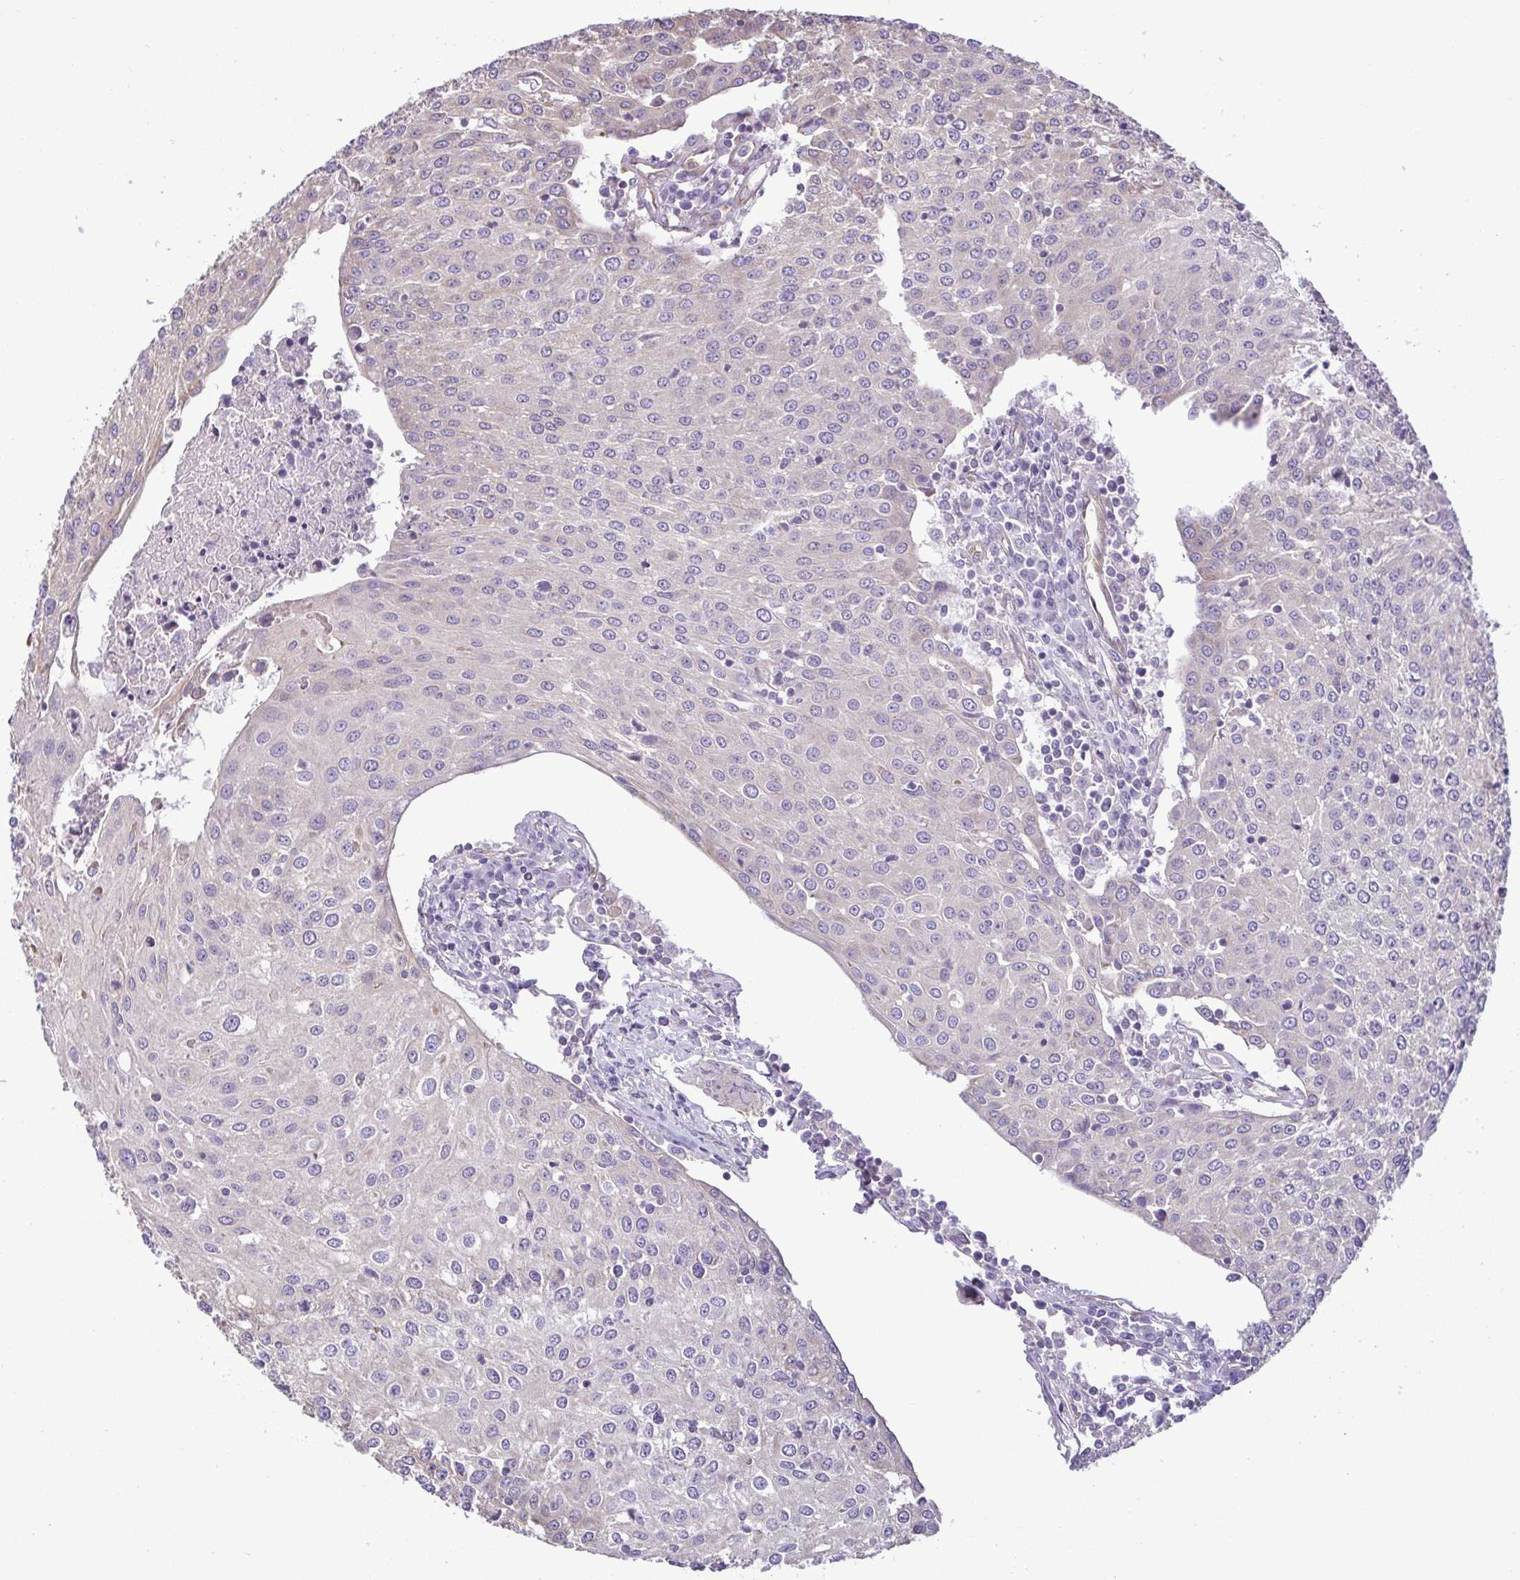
{"staining": {"intensity": "negative", "quantity": "none", "location": "none"}, "tissue": "urothelial cancer", "cell_type": "Tumor cells", "image_type": "cancer", "snomed": [{"axis": "morphology", "description": "Urothelial carcinoma, High grade"}, {"axis": "topography", "description": "Urinary bladder"}], "caption": "A photomicrograph of human urothelial cancer is negative for staining in tumor cells. (IHC, brightfield microscopy, high magnification).", "gene": "MYL10", "patient": {"sex": "female", "age": 85}}